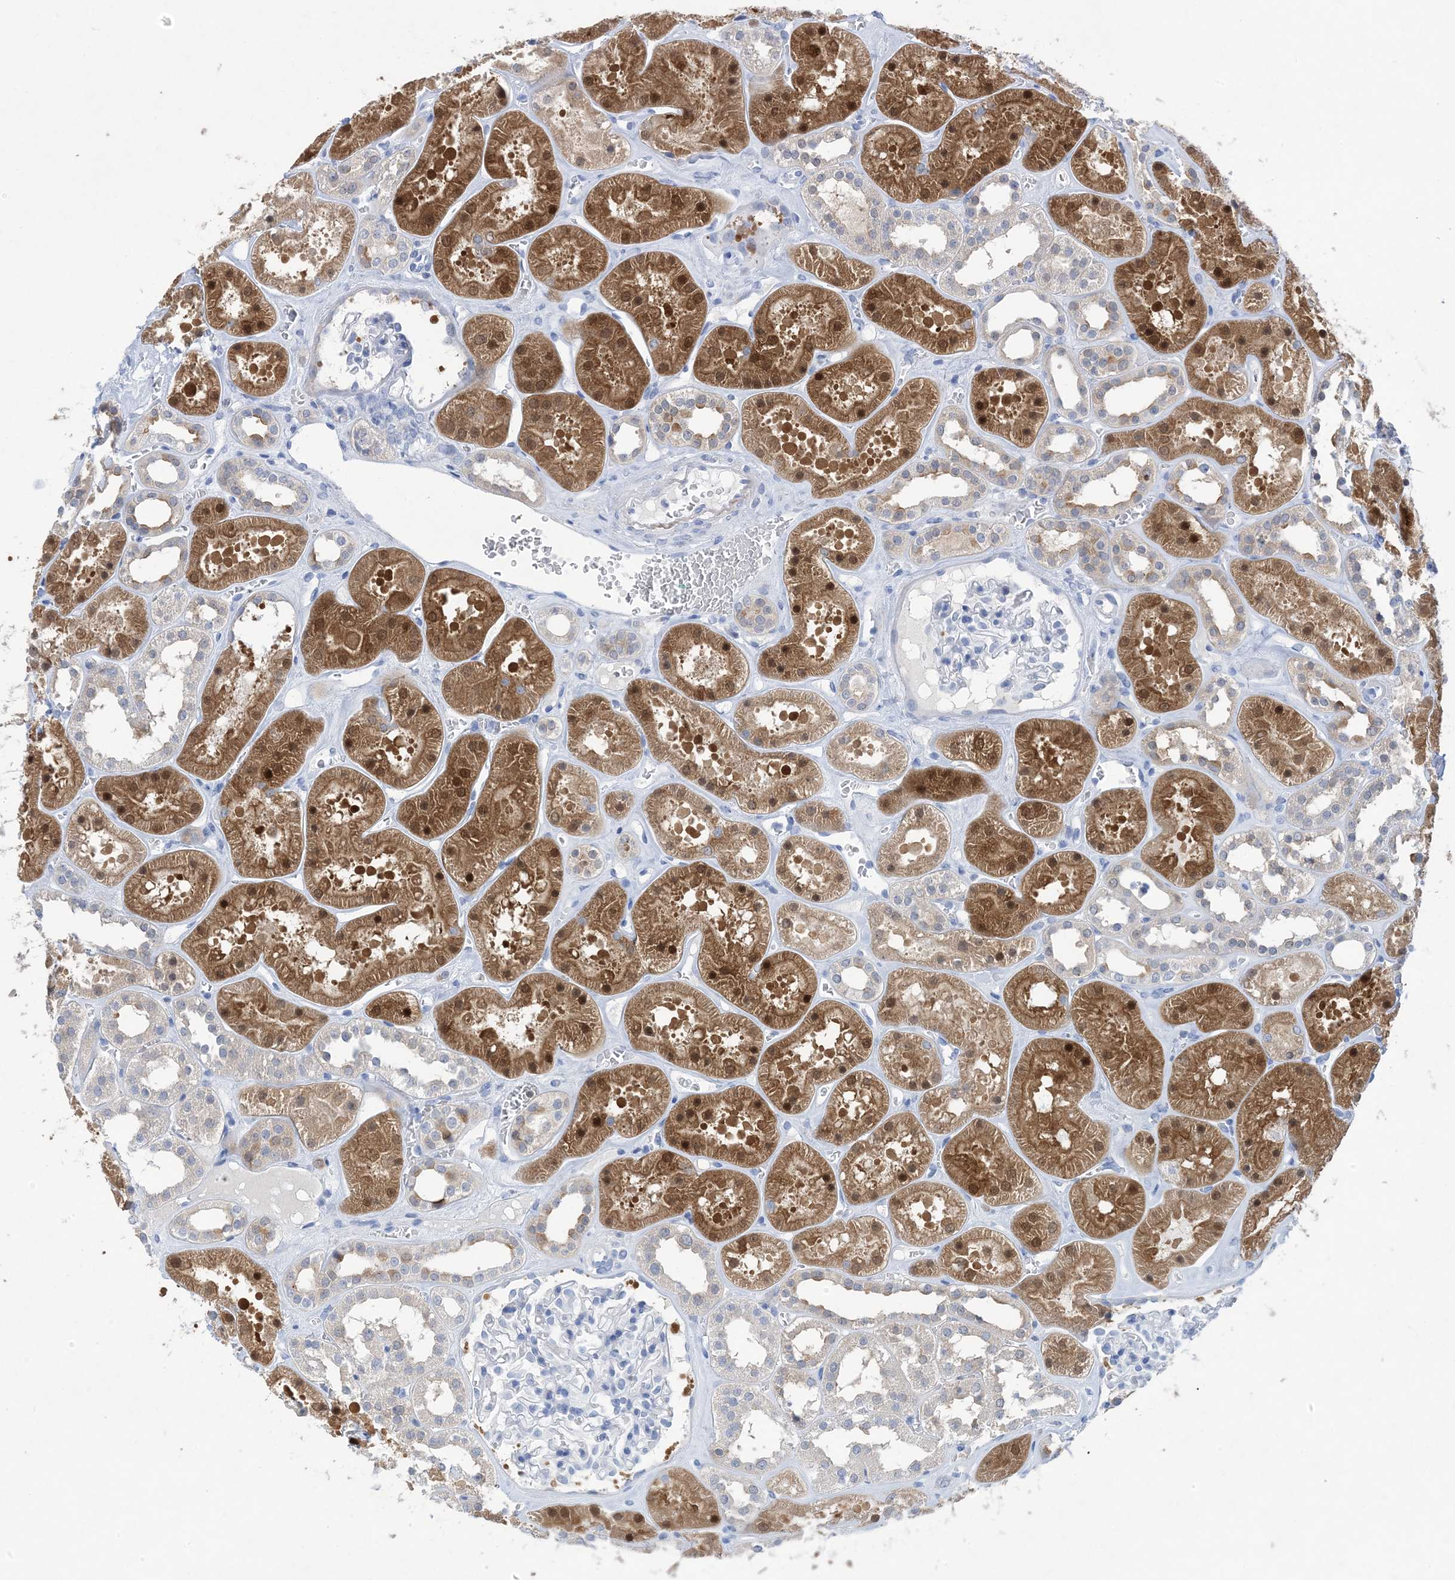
{"staining": {"intensity": "negative", "quantity": "none", "location": "none"}, "tissue": "kidney", "cell_type": "Cells in glomeruli", "image_type": "normal", "snomed": [{"axis": "morphology", "description": "Normal tissue, NOS"}, {"axis": "topography", "description": "Kidney"}], "caption": "Immunohistochemistry (IHC) image of normal kidney: human kidney stained with DAB (3,3'-diaminobenzidine) reveals no significant protein positivity in cells in glomeruli.", "gene": "SH3YL1", "patient": {"sex": "female", "age": 41}}